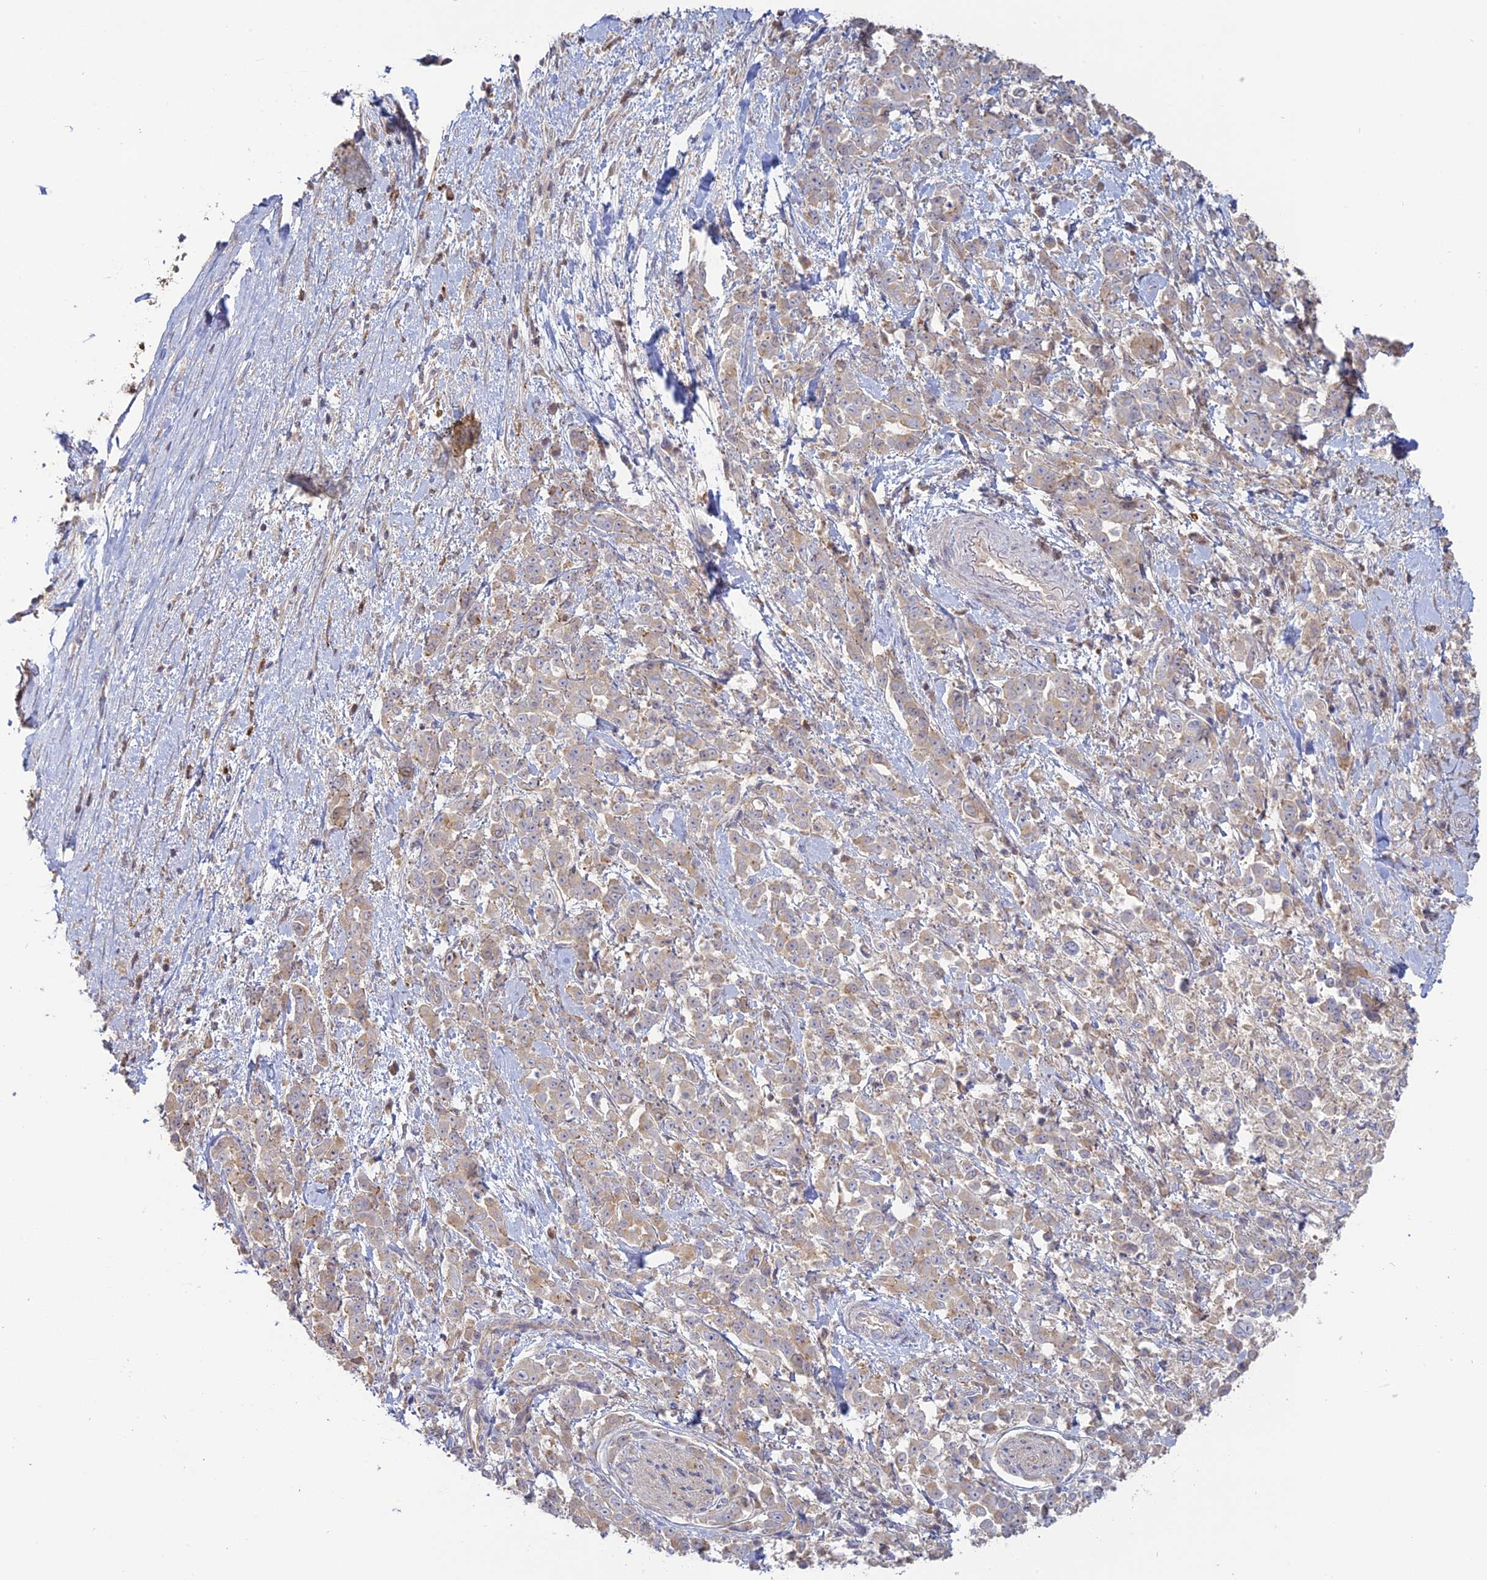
{"staining": {"intensity": "weak", "quantity": "25%-75%", "location": "cytoplasmic/membranous"}, "tissue": "pancreatic cancer", "cell_type": "Tumor cells", "image_type": "cancer", "snomed": [{"axis": "morphology", "description": "Normal tissue, NOS"}, {"axis": "morphology", "description": "Adenocarcinoma, NOS"}, {"axis": "topography", "description": "Pancreas"}], "caption": "Pancreatic cancer (adenocarcinoma) was stained to show a protein in brown. There is low levels of weak cytoplasmic/membranous positivity in approximately 25%-75% of tumor cells. Using DAB (3,3'-diaminobenzidine) (brown) and hematoxylin (blue) stains, captured at high magnification using brightfield microscopy.", "gene": "SFT2D2", "patient": {"sex": "female", "age": 64}}